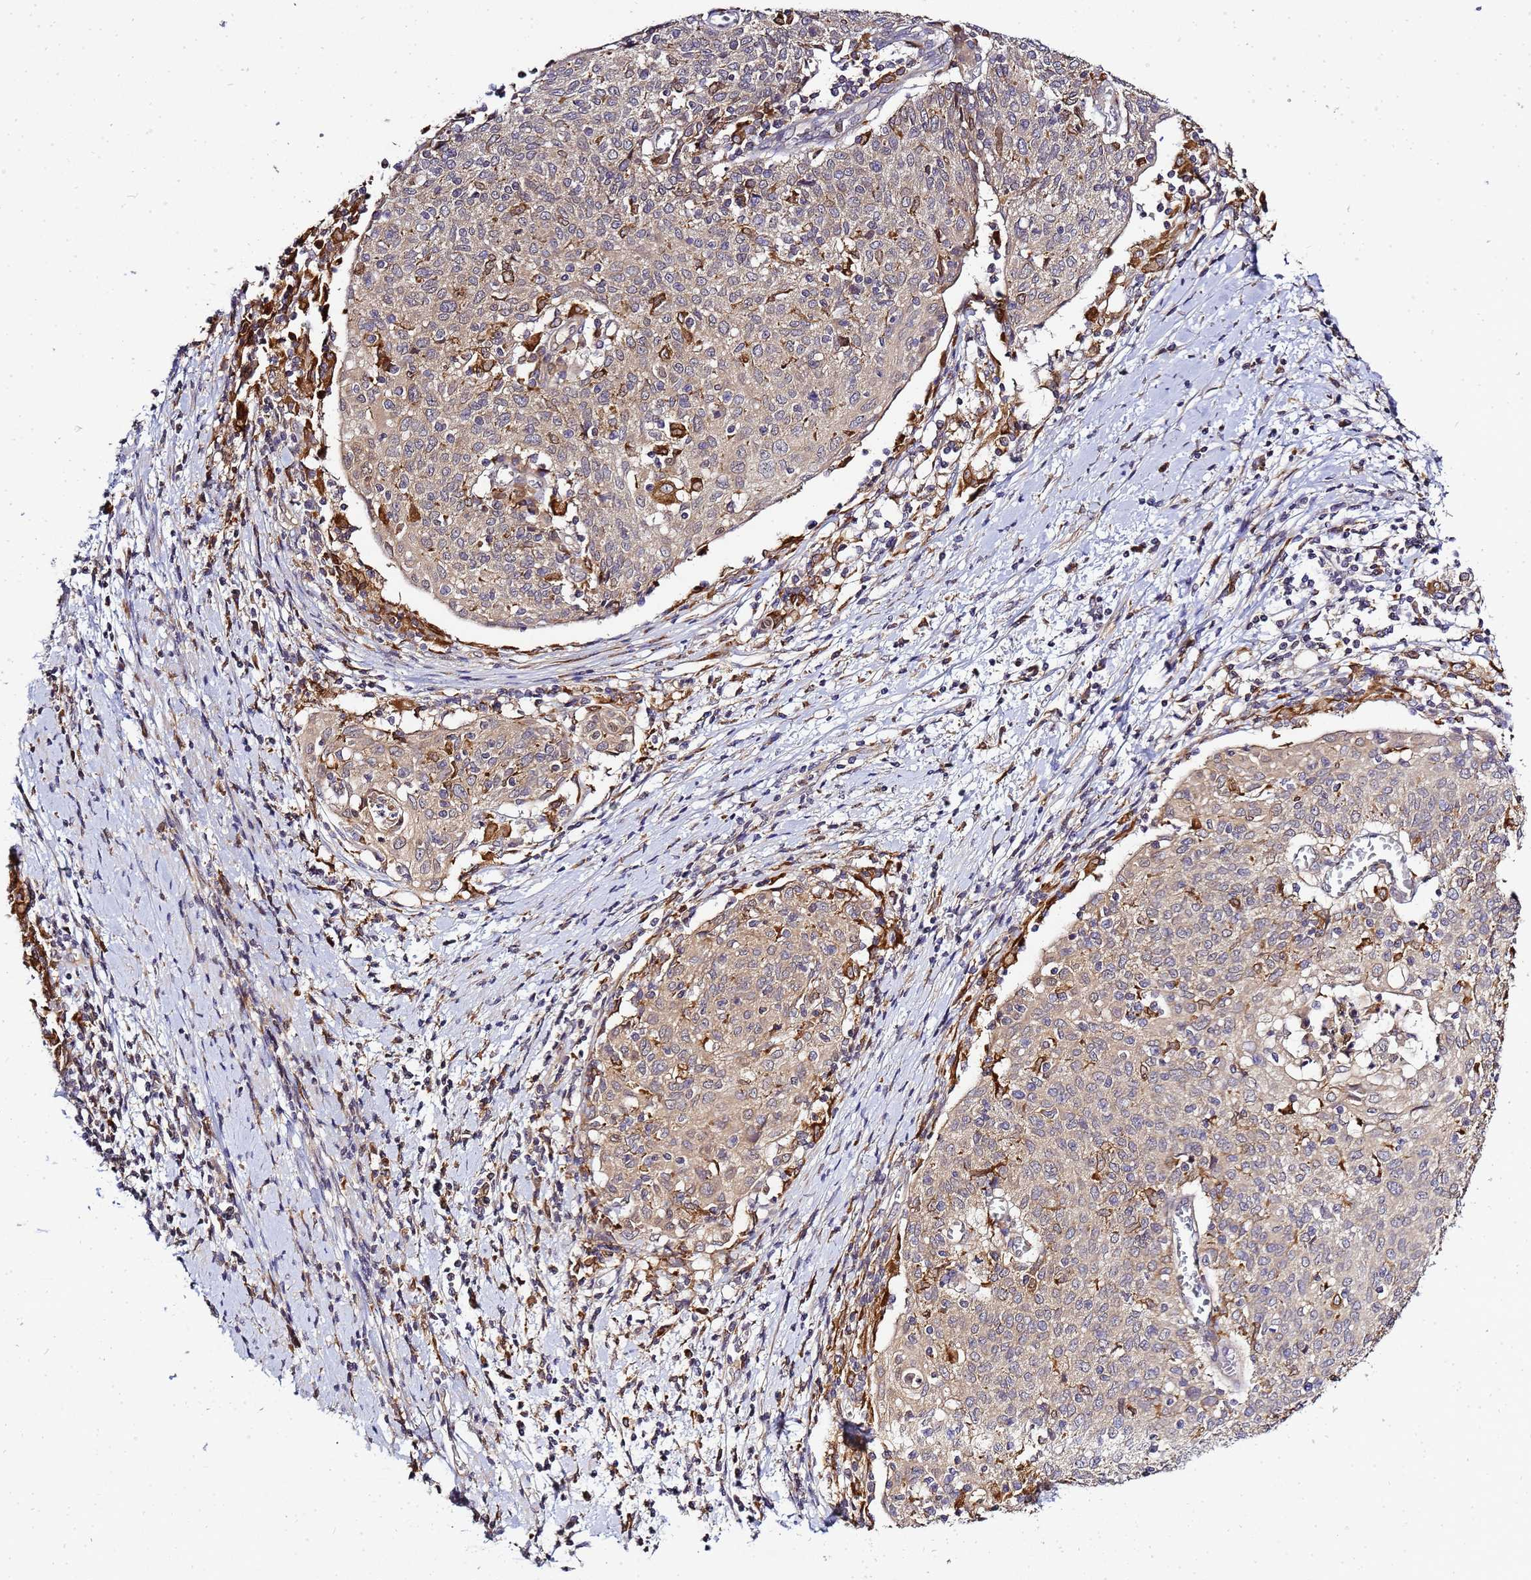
{"staining": {"intensity": "weak", "quantity": ">75%", "location": "cytoplasmic/membranous"}, "tissue": "cervical cancer", "cell_type": "Tumor cells", "image_type": "cancer", "snomed": [{"axis": "morphology", "description": "Squamous cell carcinoma, NOS"}, {"axis": "topography", "description": "Cervix"}], "caption": "Immunohistochemical staining of cervical squamous cell carcinoma demonstrates weak cytoplasmic/membranous protein expression in about >75% of tumor cells.", "gene": "ADPGK", "patient": {"sex": "female", "age": 52}}